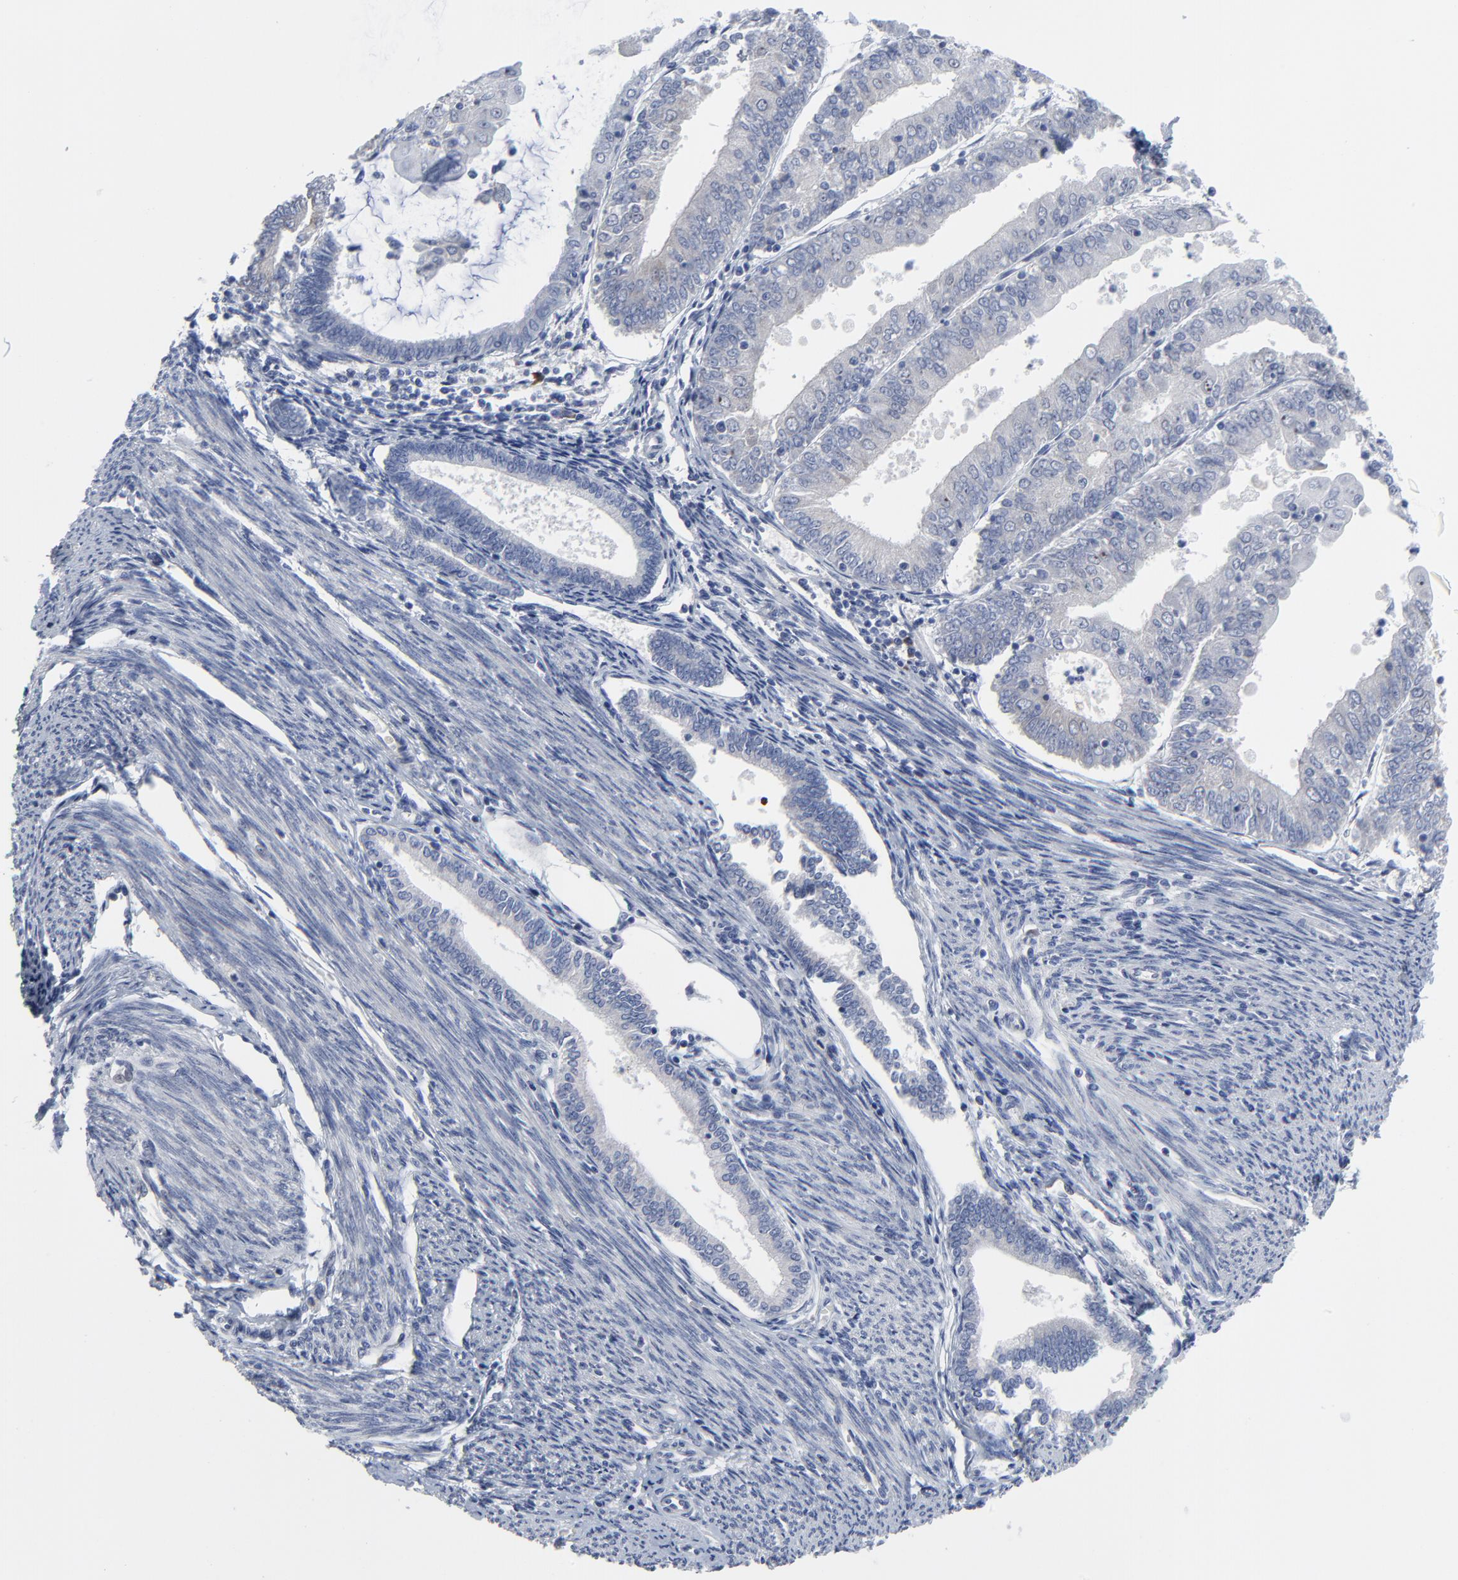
{"staining": {"intensity": "negative", "quantity": "none", "location": "none"}, "tissue": "endometrial cancer", "cell_type": "Tumor cells", "image_type": "cancer", "snomed": [{"axis": "morphology", "description": "Adenocarcinoma, NOS"}, {"axis": "topography", "description": "Endometrium"}], "caption": "Immunohistochemistry (IHC) of endometrial cancer displays no positivity in tumor cells.", "gene": "NLGN3", "patient": {"sex": "female", "age": 79}}